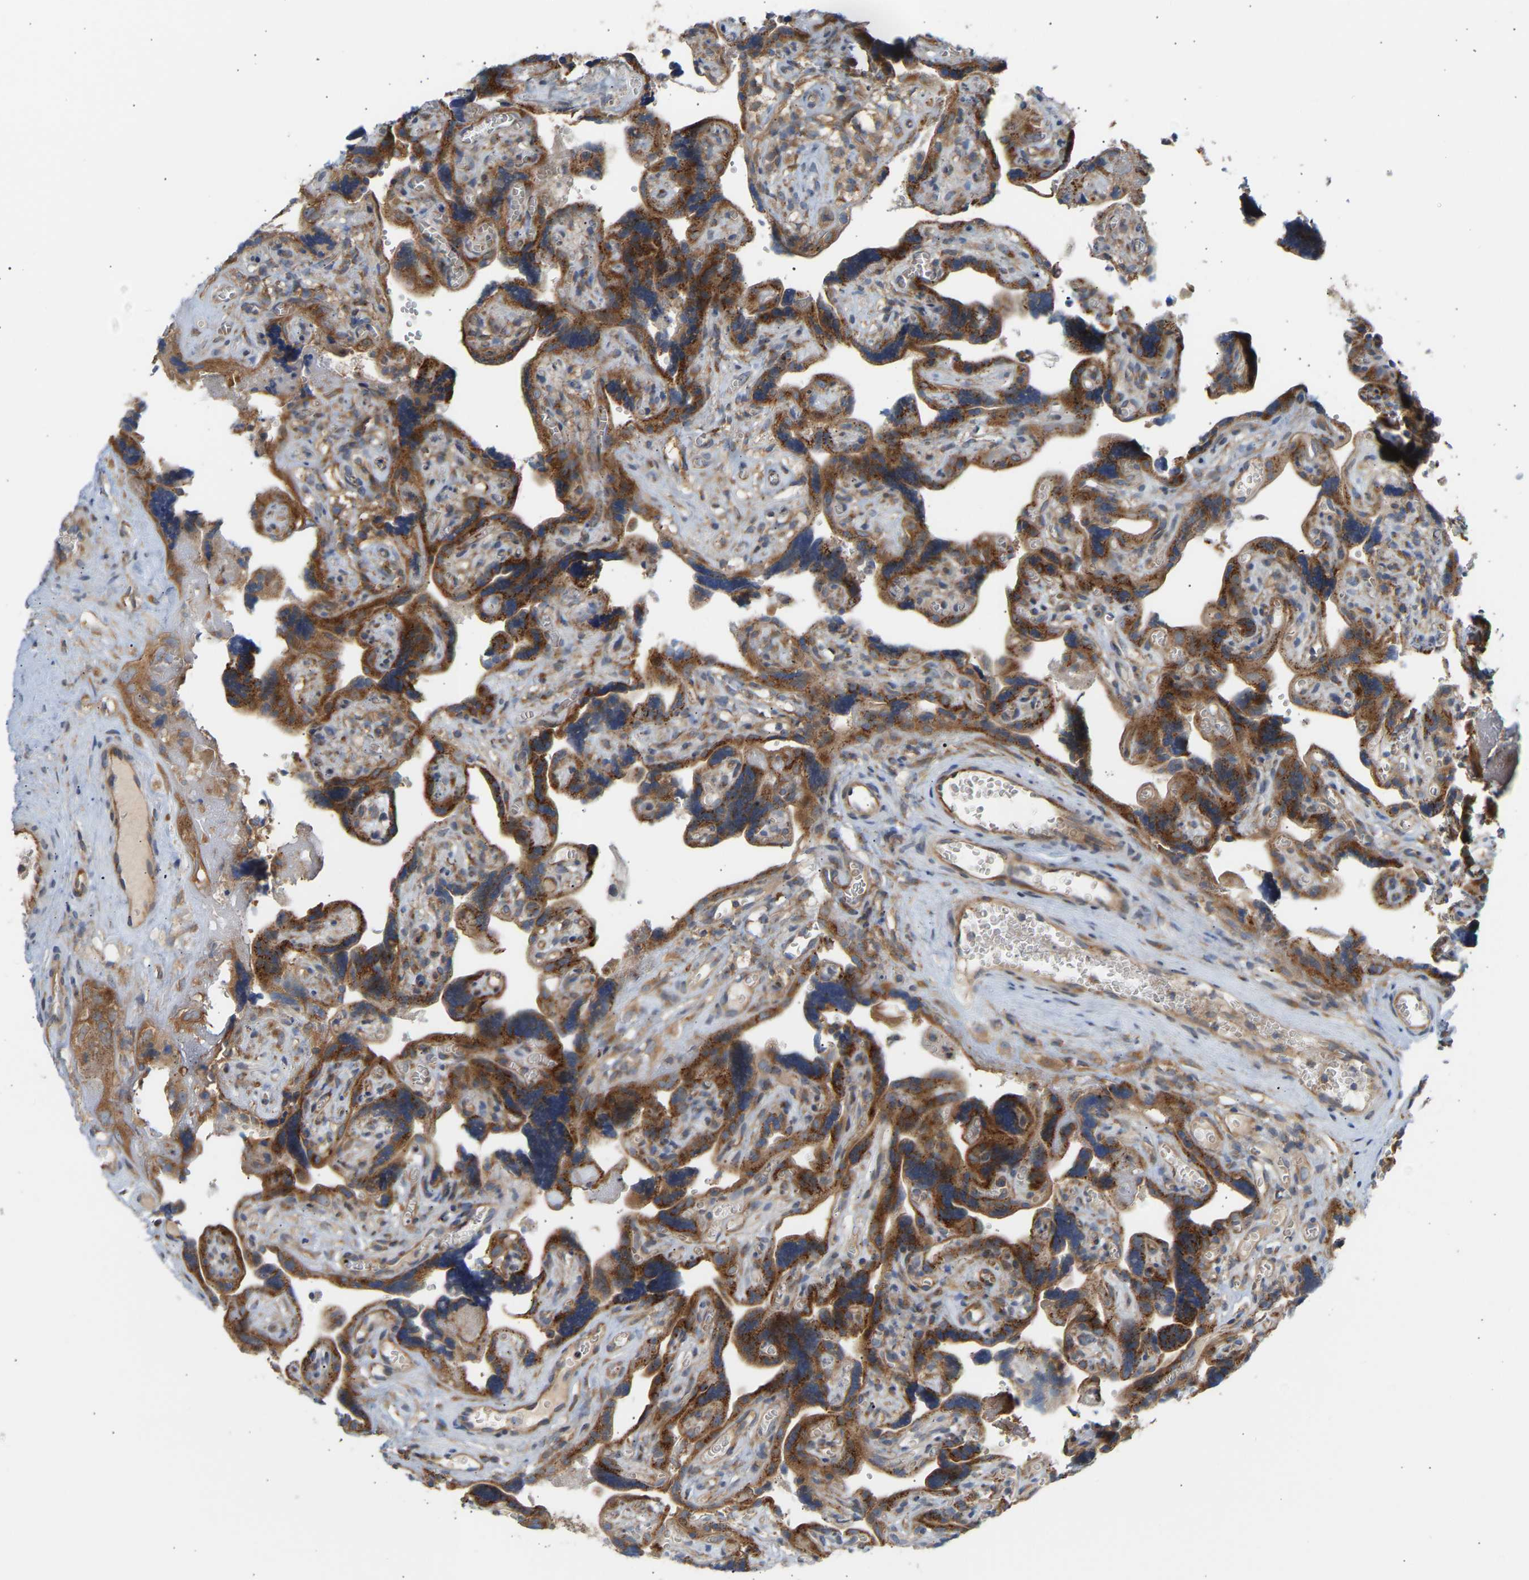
{"staining": {"intensity": "strong", "quantity": ">75%", "location": "cytoplasmic/membranous"}, "tissue": "placenta", "cell_type": "Decidual cells", "image_type": "normal", "snomed": [{"axis": "morphology", "description": "Normal tissue, NOS"}, {"axis": "topography", "description": "Placenta"}], "caption": "High-magnification brightfield microscopy of benign placenta stained with DAB (brown) and counterstained with hematoxylin (blue). decidual cells exhibit strong cytoplasmic/membranous staining is identified in approximately>75% of cells.", "gene": "GCN1", "patient": {"sex": "female", "age": 30}}